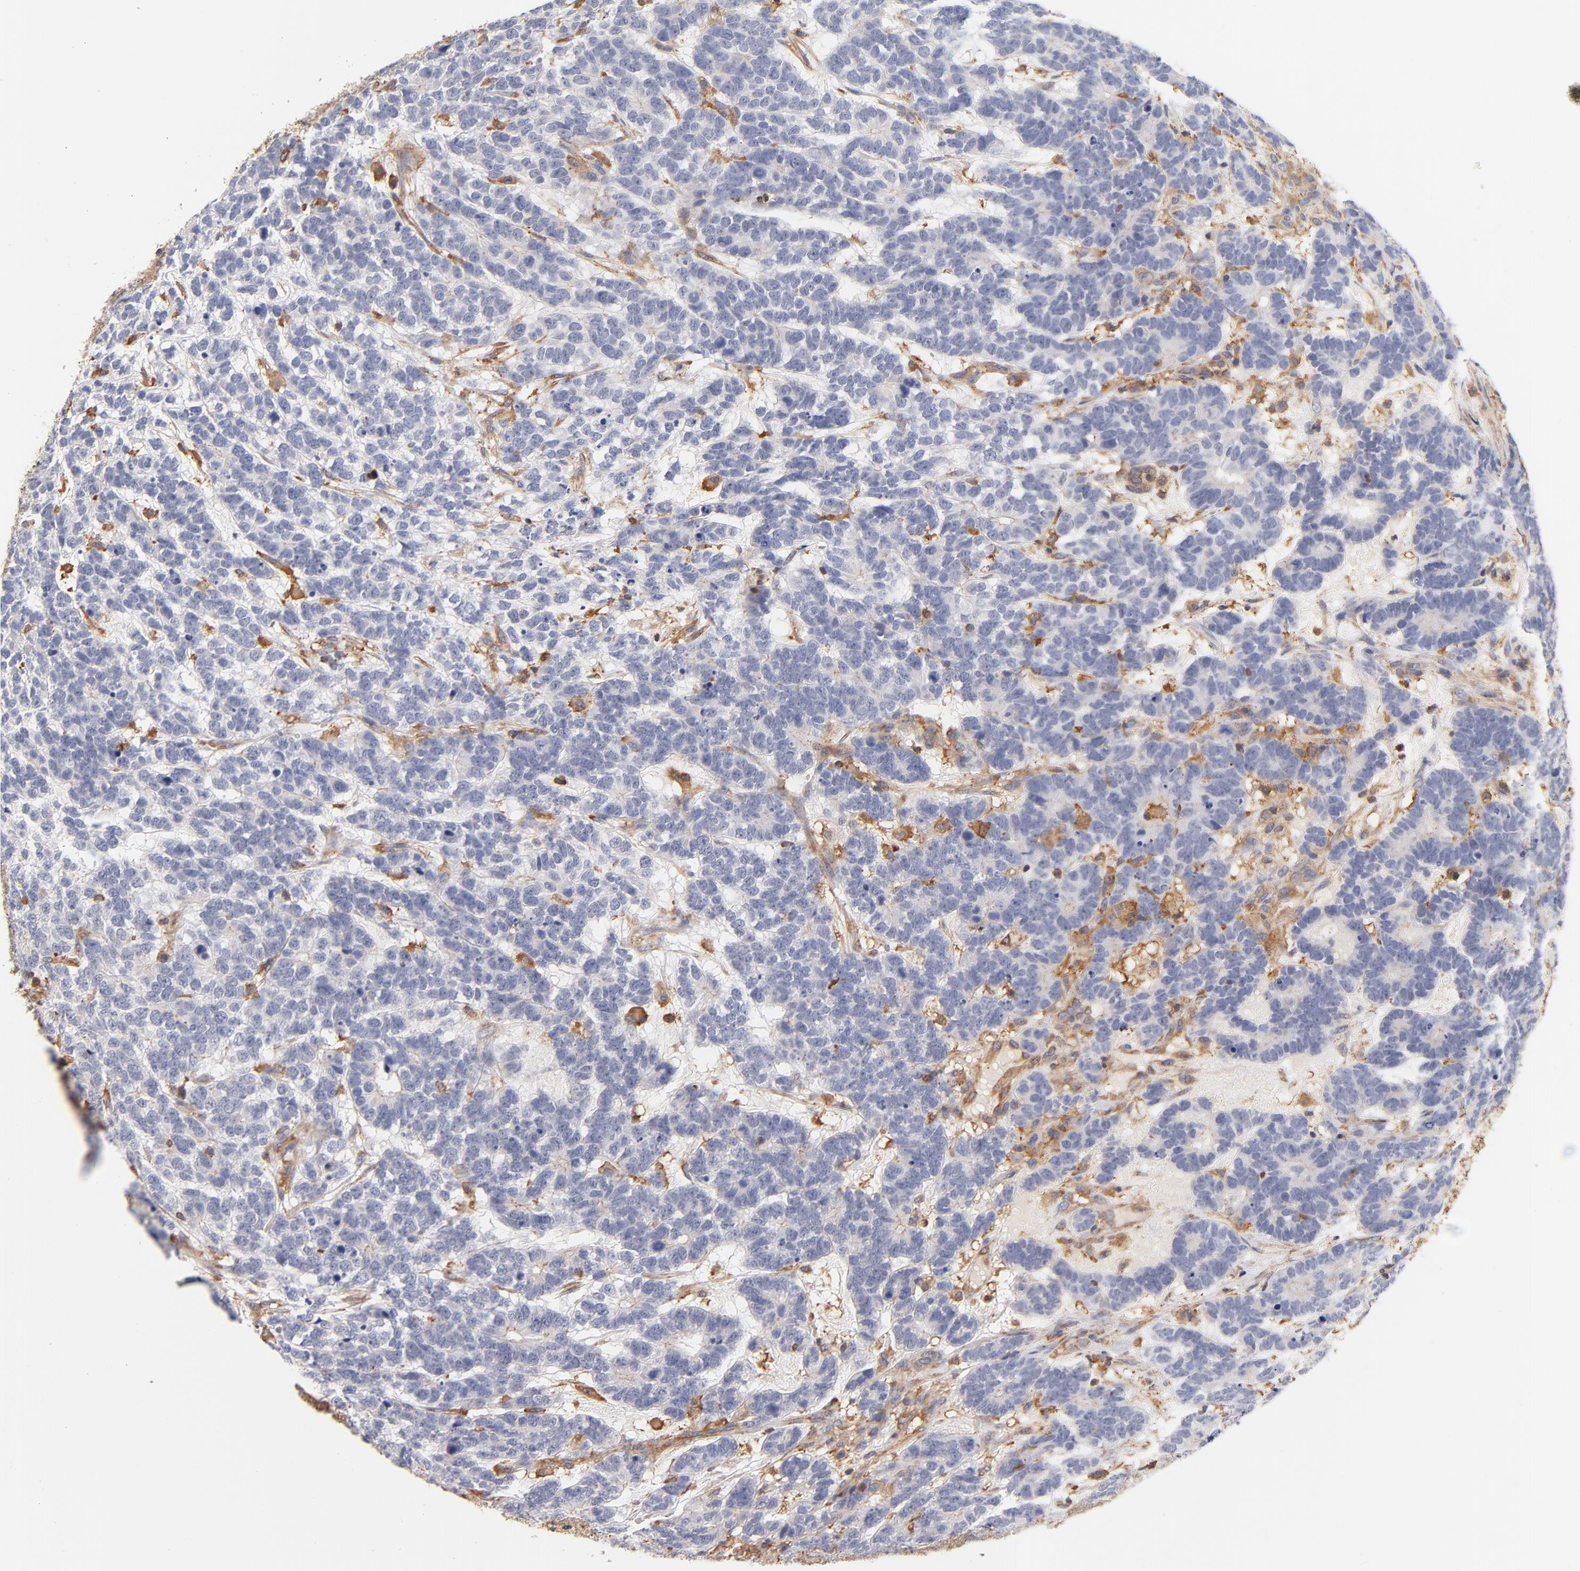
{"staining": {"intensity": "negative", "quantity": "none", "location": "none"}, "tissue": "testis cancer", "cell_type": "Tumor cells", "image_type": "cancer", "snomed": [{"axis": "morphology", "description": "Carcinoma, Embryonal, NOS"}, {"axis": "topography", "description": "Testis"}], "caption": "High power microscopy micrograph of an immunohistochemistry (IHC) micrograph of embryonal carcinoma (testis), revealing no significant positivity in tumor cells.", "gene": "FCMR", "patient": {"sex": "male", "age": 26}}